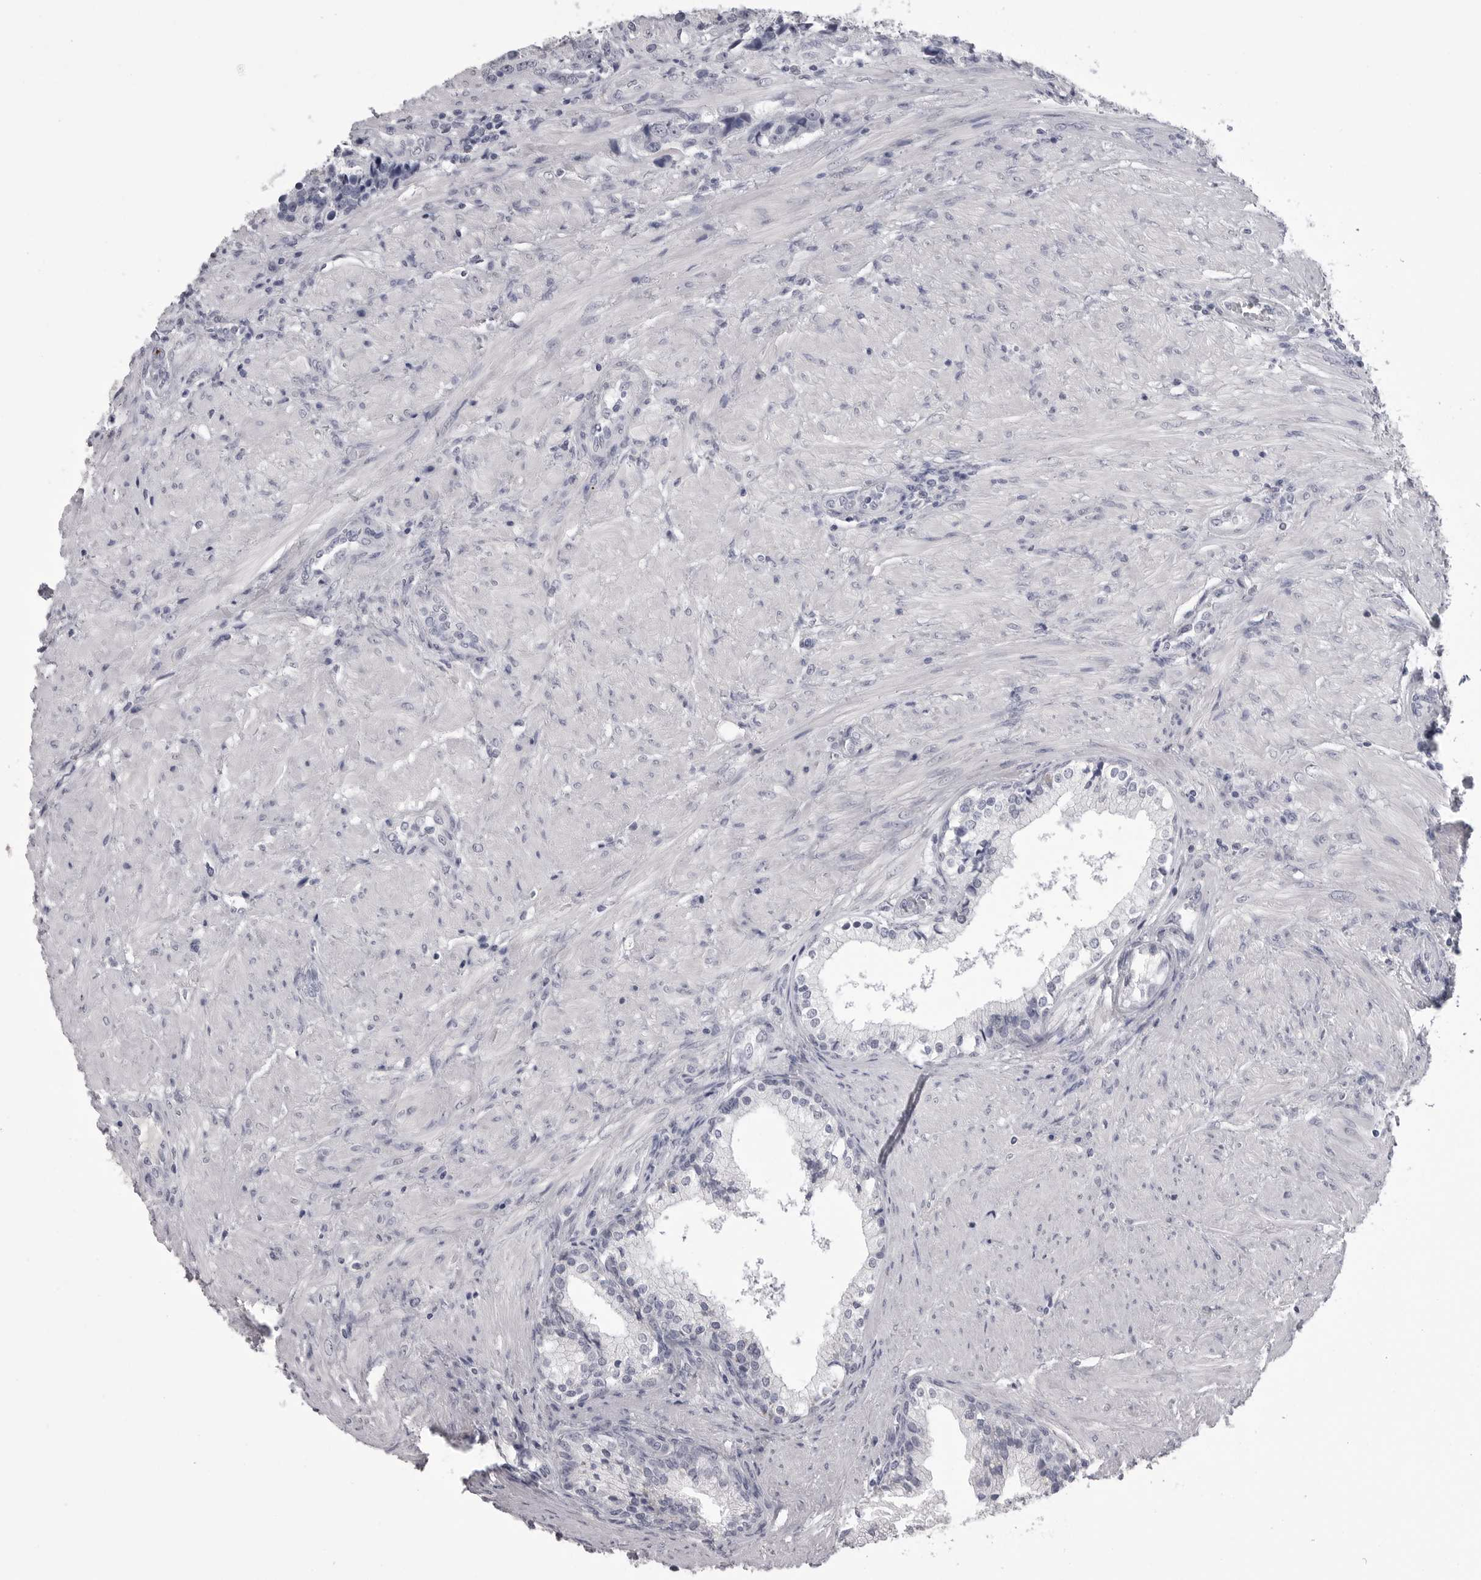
{"staining": {"intensity": "negative", "quantity": "none", "location": "none"}, "tissue": "prostate cancer", "cell_type": "Tumor cells", "image_type": "cancer", "snomed": [{"axis": "morphology", "description": "Adenocarcinoma, High grade"}, {"axis": "topography", "description": "Prostate"}], "caption": "This is a micrograph of immunohistochemistry staining of prostate high-grade adenocarcinoma, which shows no expression in tumor cells.", "gene": "SERPING1", "patient": {"sex": "male", "age": 60}}